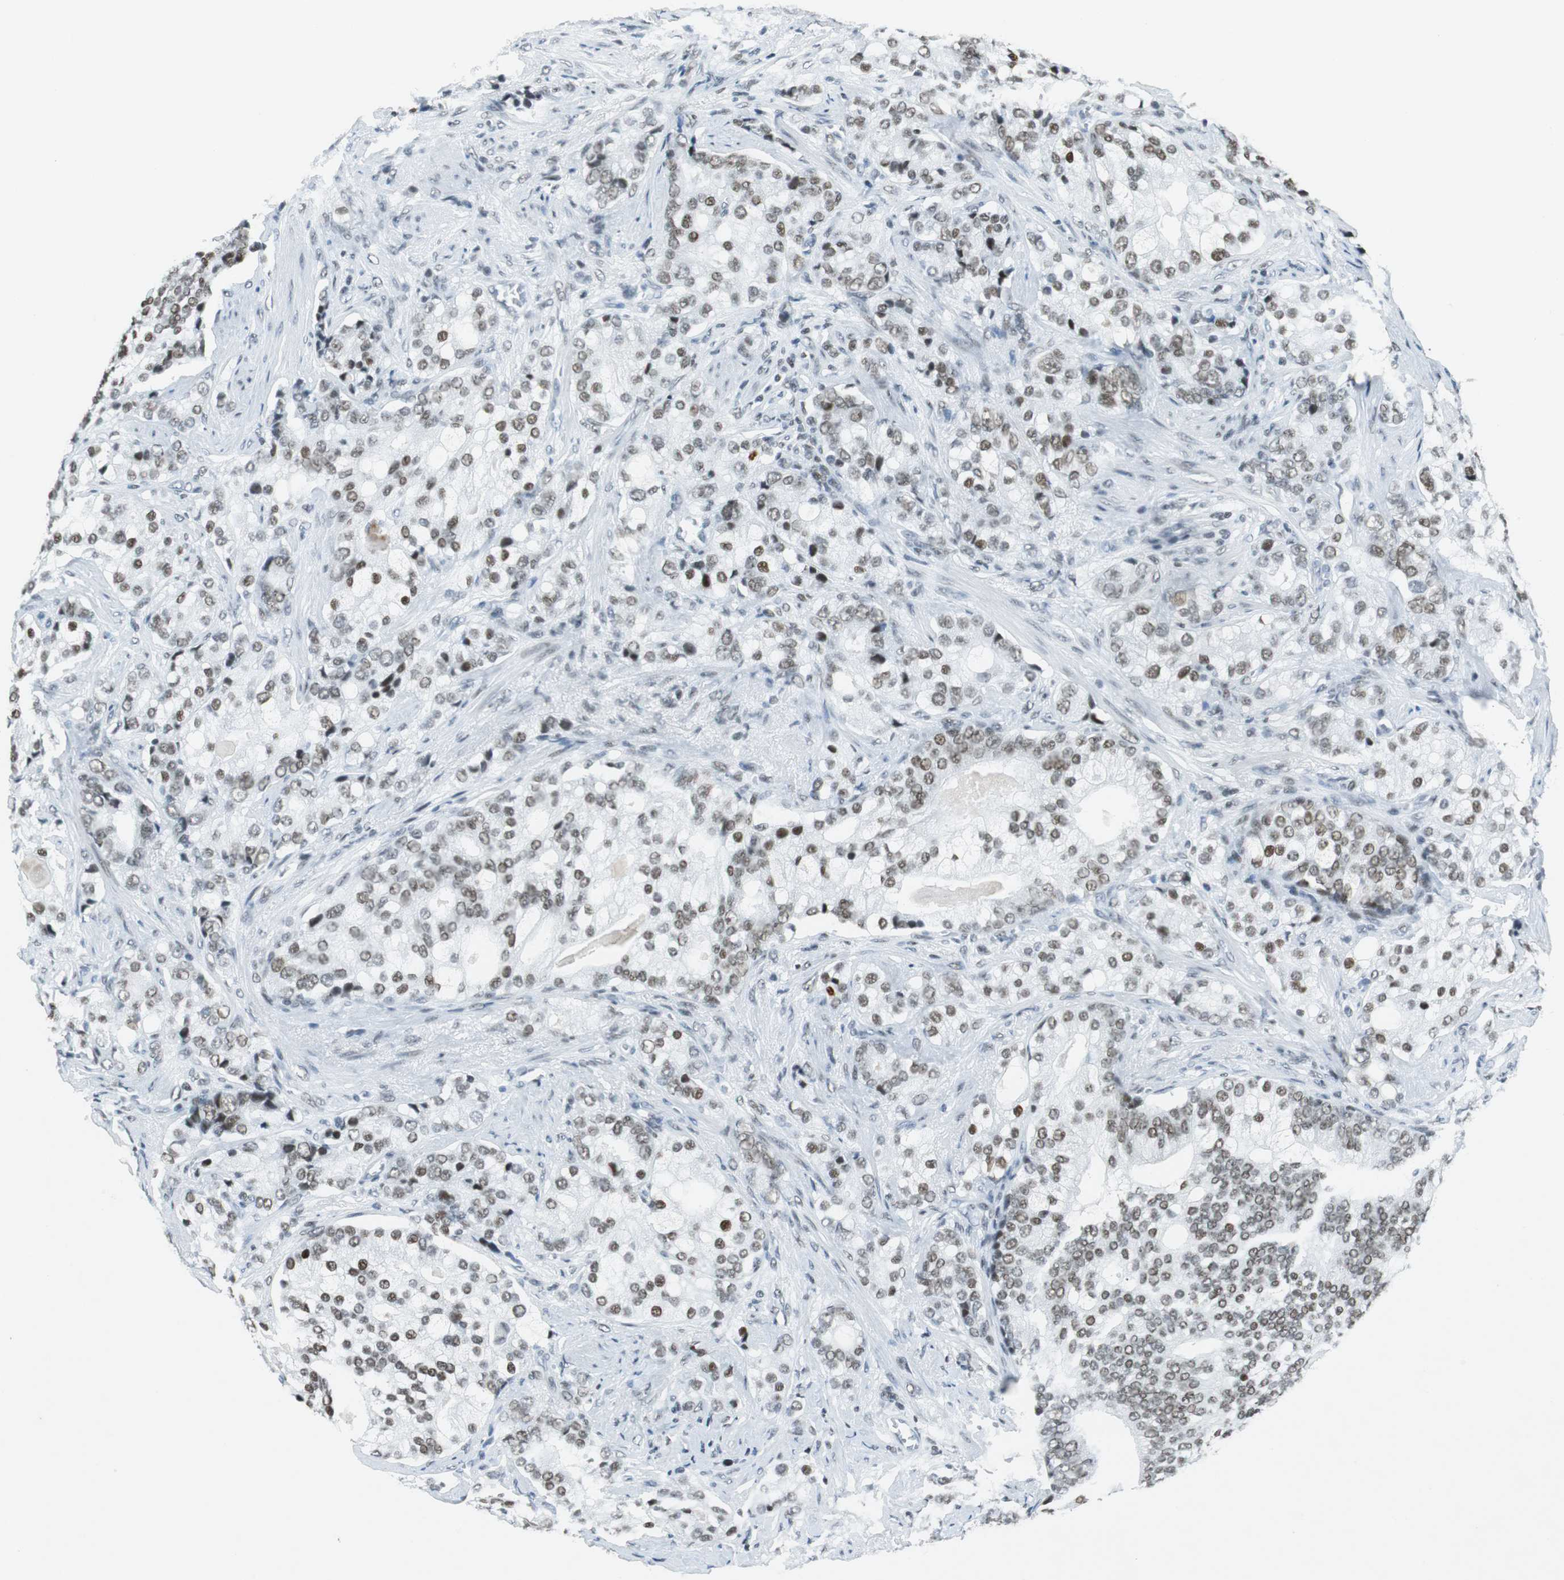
{"staining": {"intensity": "weak", "quantity": ">75%", "location": "nuclear"}, "tissue": "prostate cancer", "cell_type": "Tumor cells", "image_type": "cancer", "snomed": [{"axis": "morphology", "description": "Adenocarcinoma, Low grade"}, {"axis": "topography", "description": "Prostate"}], "caption": "Immunohistochemical staining of human prostate cancer demonstrates low levels of weak nuclear protein staining in about >75% of tumor cells.", "gene": "HDAC3", "patient": {"sex": "male", "age": 58}}